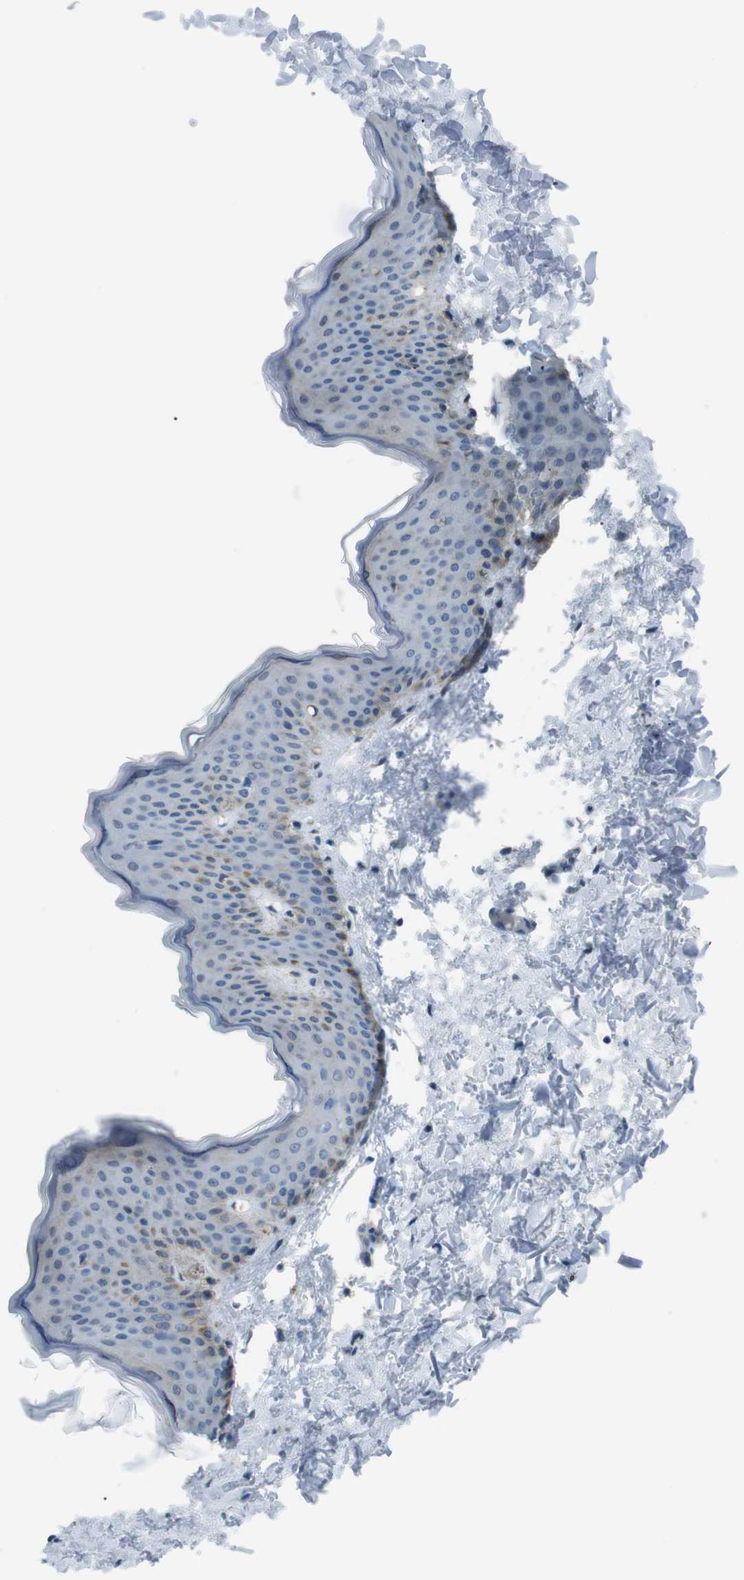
{"staining": {"intensity": "negative", "quantity": "none", "location": "none"}, "tissue": "skin", "cell_type": "Fibroblasts", "image_type": "normal", "snomed": [{"axis": "morphology", "description": "Normal tissue, NOS"}, {"axis": "topography", "description": "Skin"}], "caption": "Fibroblasts show no significant protein expression in unremarkable skin.", "gene": "NANOS2", "patient": {"sex": "female", "age": 17}}